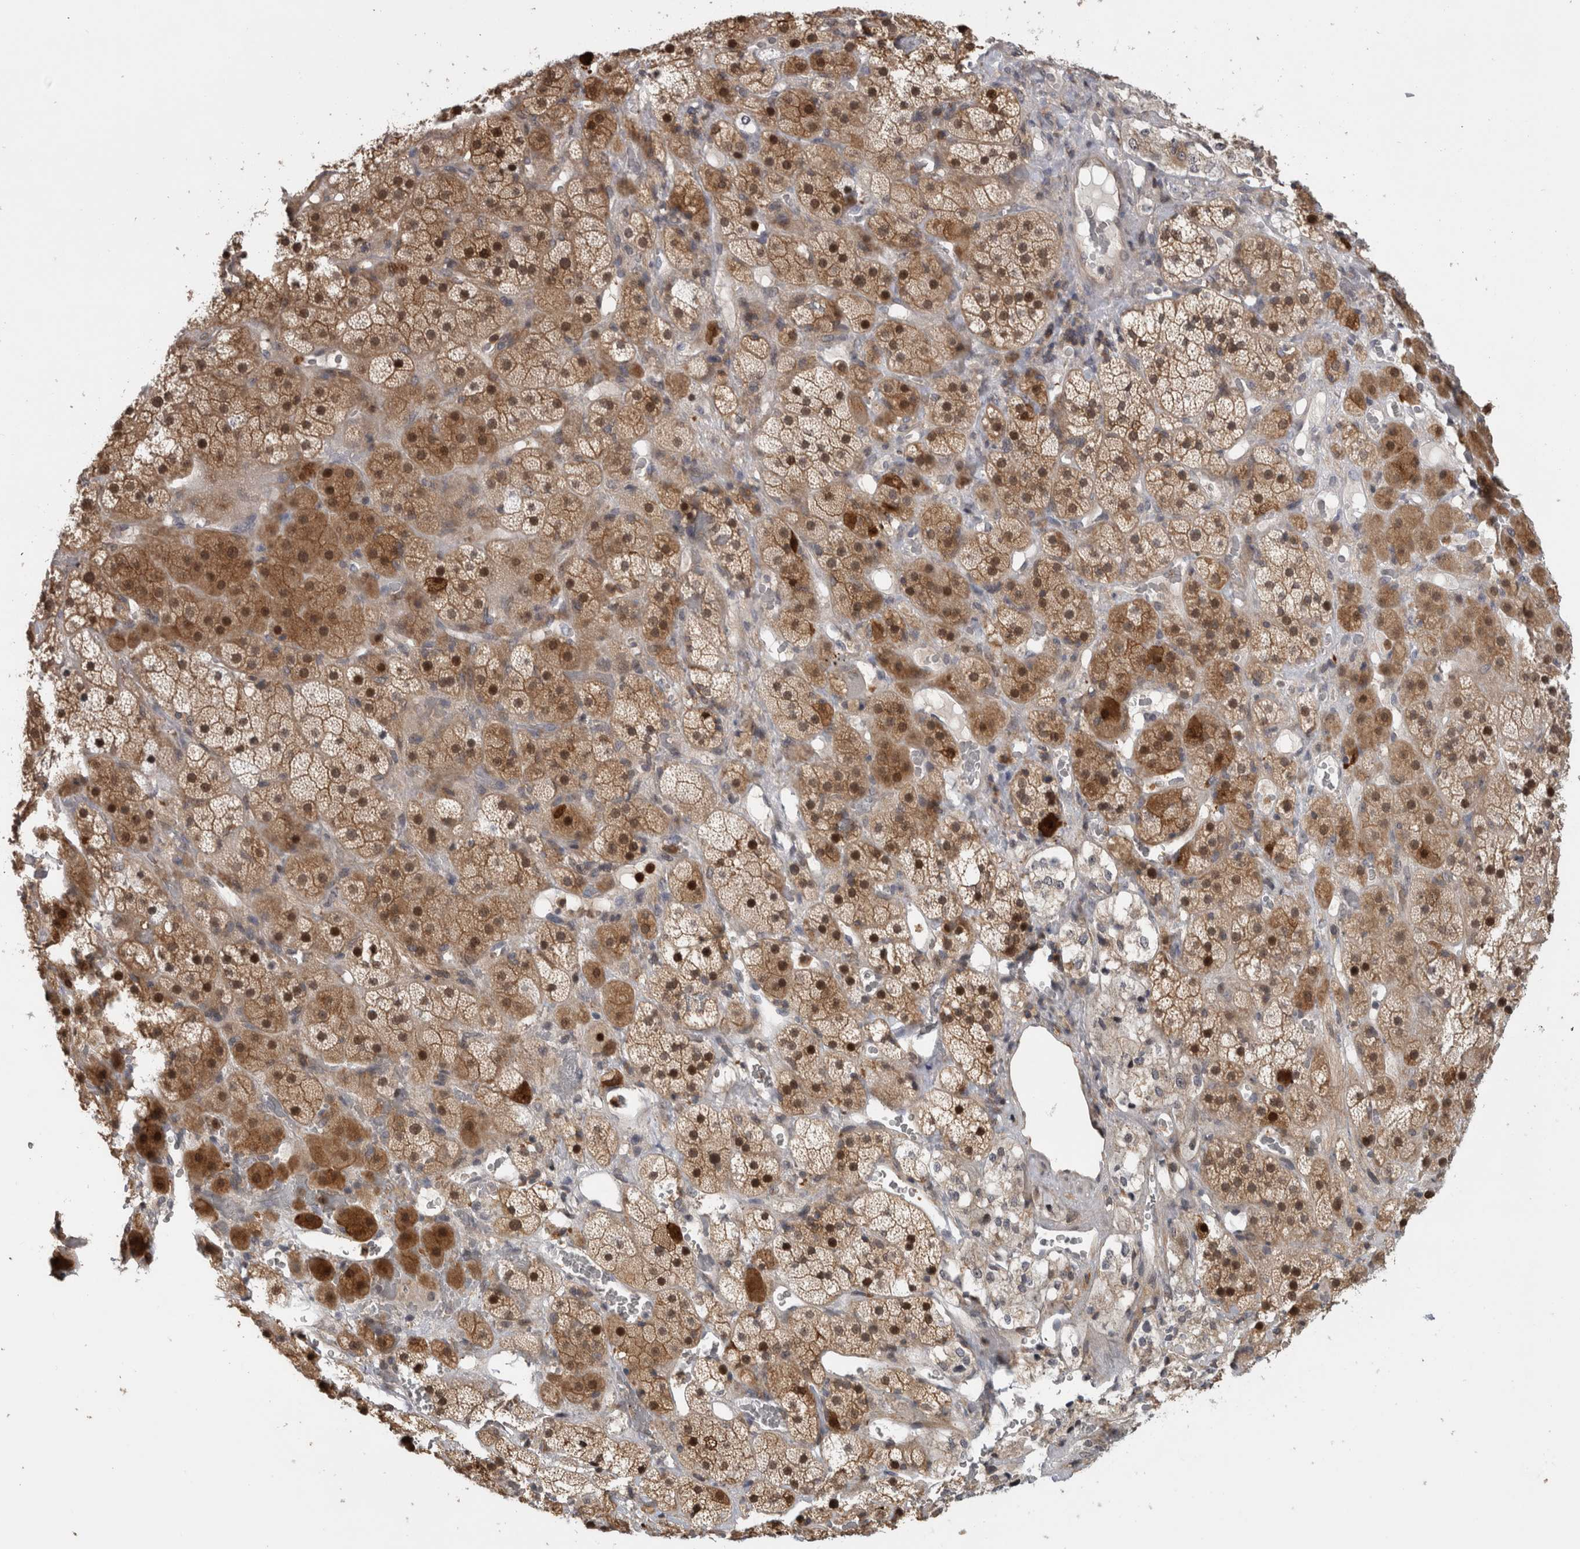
{"staining": {"intensity": "strong", "quantity": ">75%", "location": "cytoplasmic/membranous,nuclear"}, "tissue": "adrenal gland", "cell_type": "Glandular cells", "image_type": "normal", "snomed": [{"axis": "morphology", "description": "Normal tissue, NOS"}, {"axis": "topography", "description": "Adrenal gland"}], "caption": "Immunohistochemical staining of unremarkable adrenal gland demonstrates strong cytoplasmic/membranous,nuclear protein staining in about >75% of glandular cells.", "gene": "USH1G", "patient": {"sex": "male", "age": 57}}